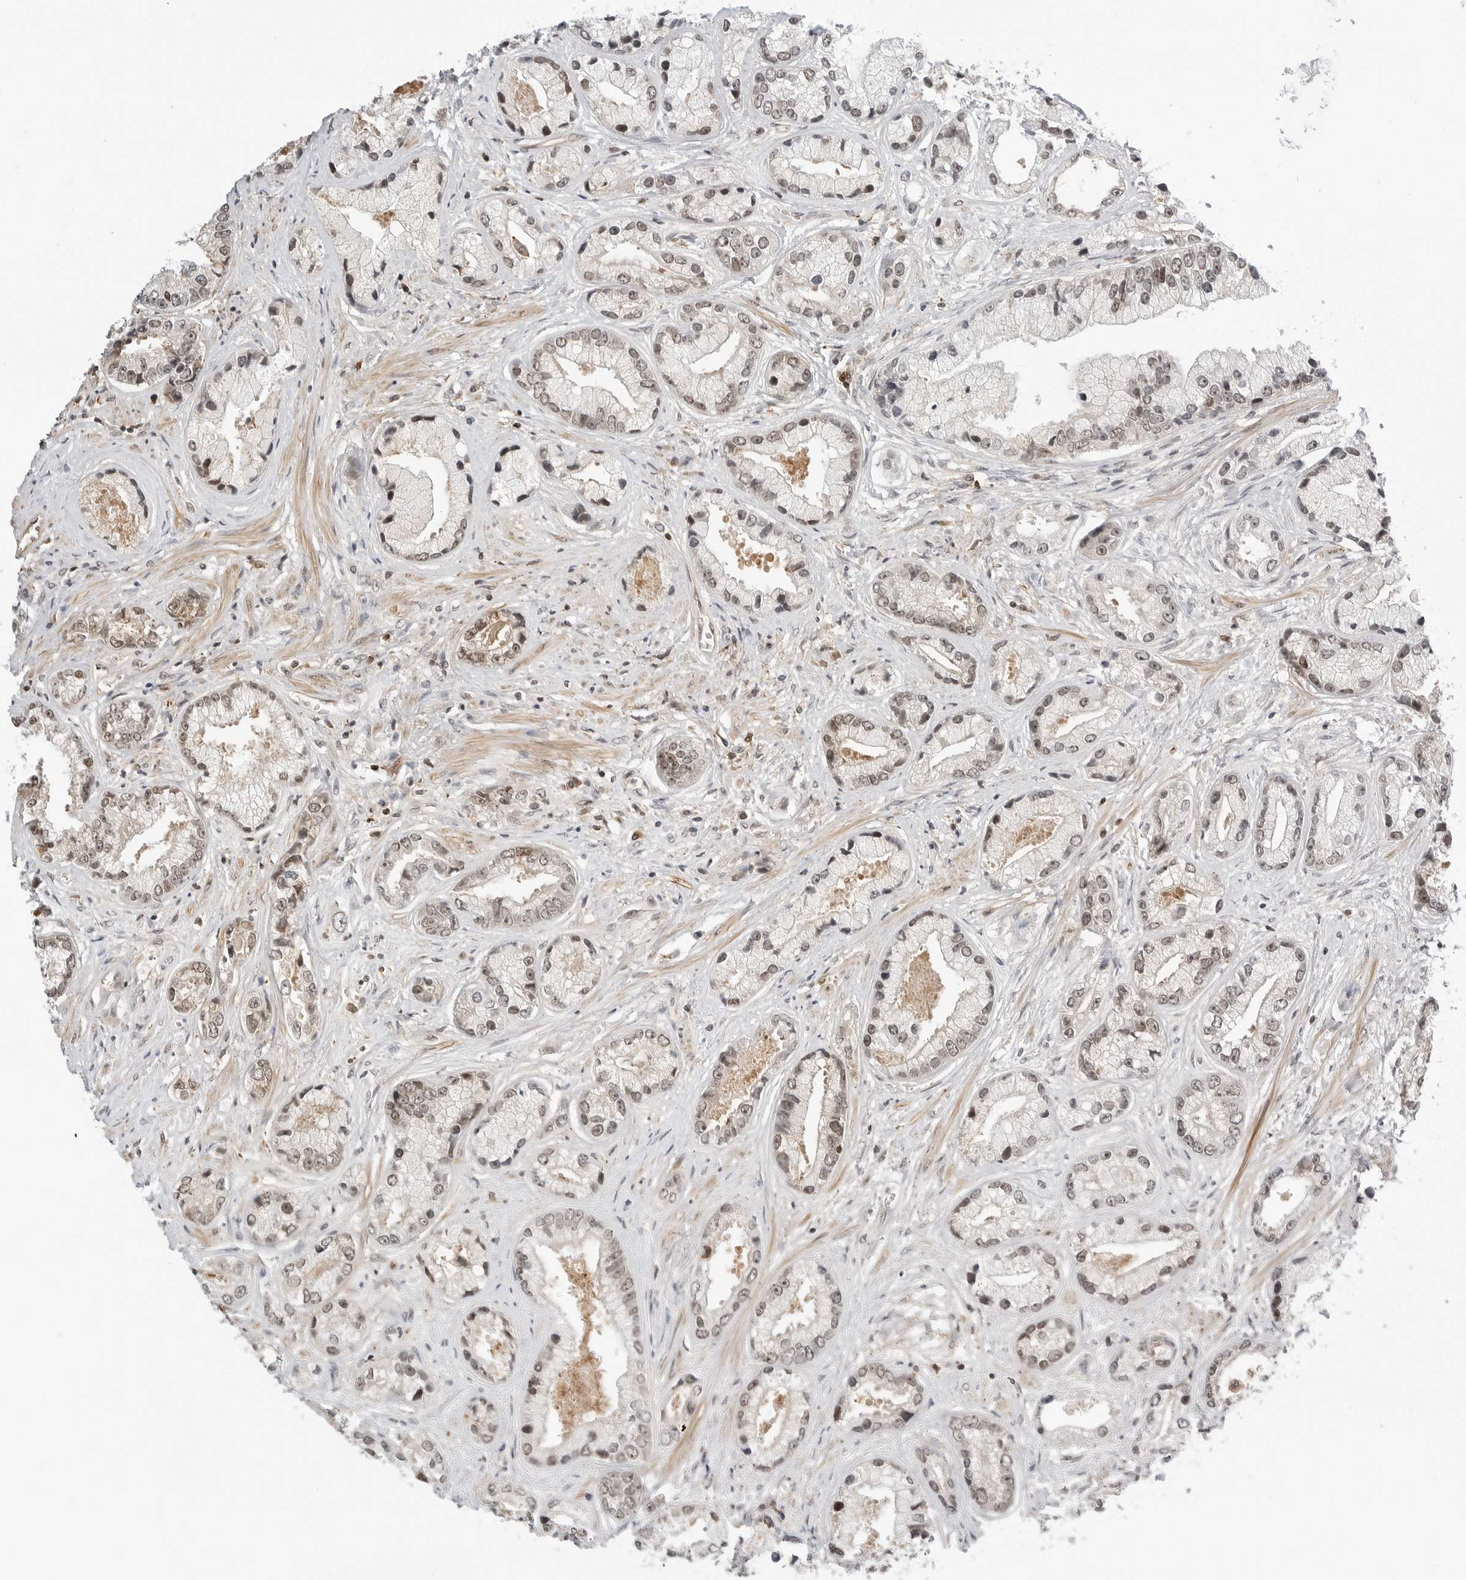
{"staining": {"intensity": "weak", "quantity": "25%-75%", "location": "nuclear"}, "tissue": "prostate cancer", "cell_type": "Tumor cells", "image_type": "cancer", "snomed": [{"axis": "morphology", "description": "Adenocarcinoma, High grade"}, {"axis": "topography", "description": "Prostate"}], "caption": "Immunohistochemistry (IHC) photomicrograph of neoplastic tissue: prostate cancer (adenocarcinoma (high-grade)) stained using IHC reveals low levels of weak protein expression localized specifically in the nuclear of tumor cells, appearing as a nuclear brown color.", "gene": "C8orf33", "patient": {"sex": "male", "age": 61}}